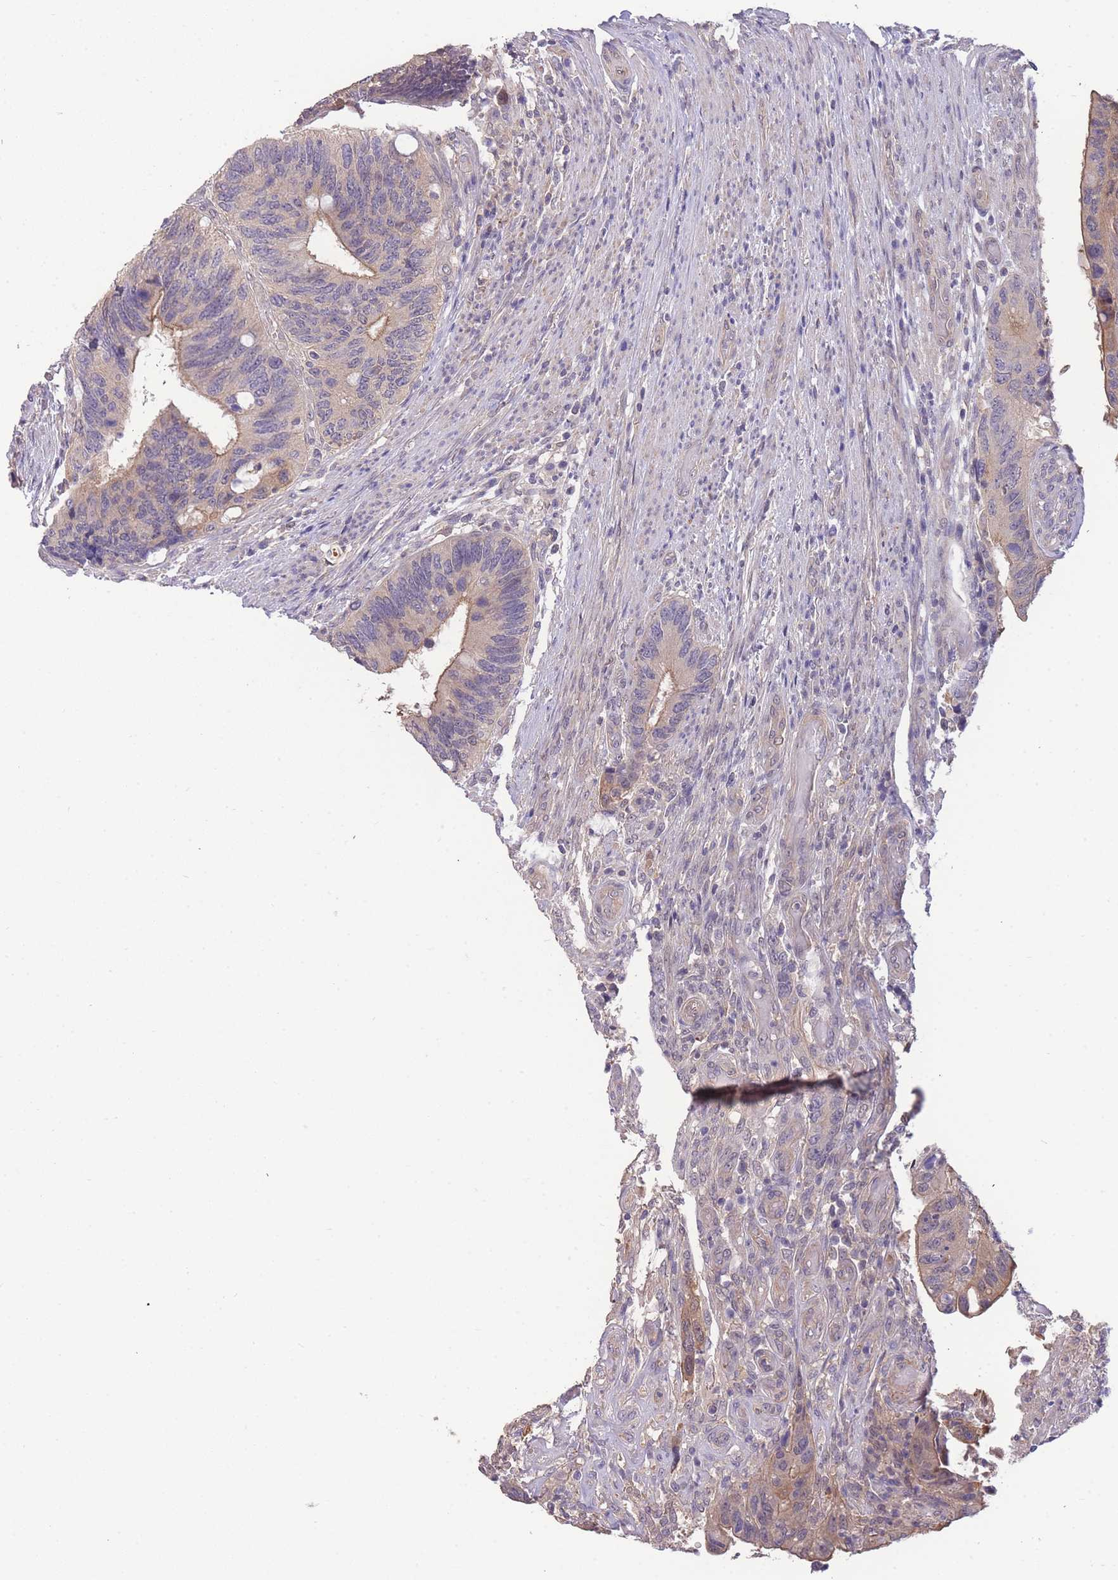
{"staining": {"intensity": "moderate", "quantity": "<25%", "location": "cytoplasmic/membranous"}, "tissue": "colorectal cancer", "cell_type": "Tumor cells", "image_type": "cancer", "snomed": [{"axis": "morphology", "description": "Adenocarcinoma, NOS"}, {"axis": "topography", "description": "Colon"}], "caption": "IHC staining of colorectal adenocarcinoma, which shows low levels of moderate cytoplasmic/membranous expression in approximately <25% of tumor cells indicating moderate cytoplasmic/membranous protein staining. The staining was performed using DAB (brown) for protein detection and nuclei were counterstained in hematoxylin (blue).", "gene": "SMC6", "patient": {"sex": "male", "age": 87}}